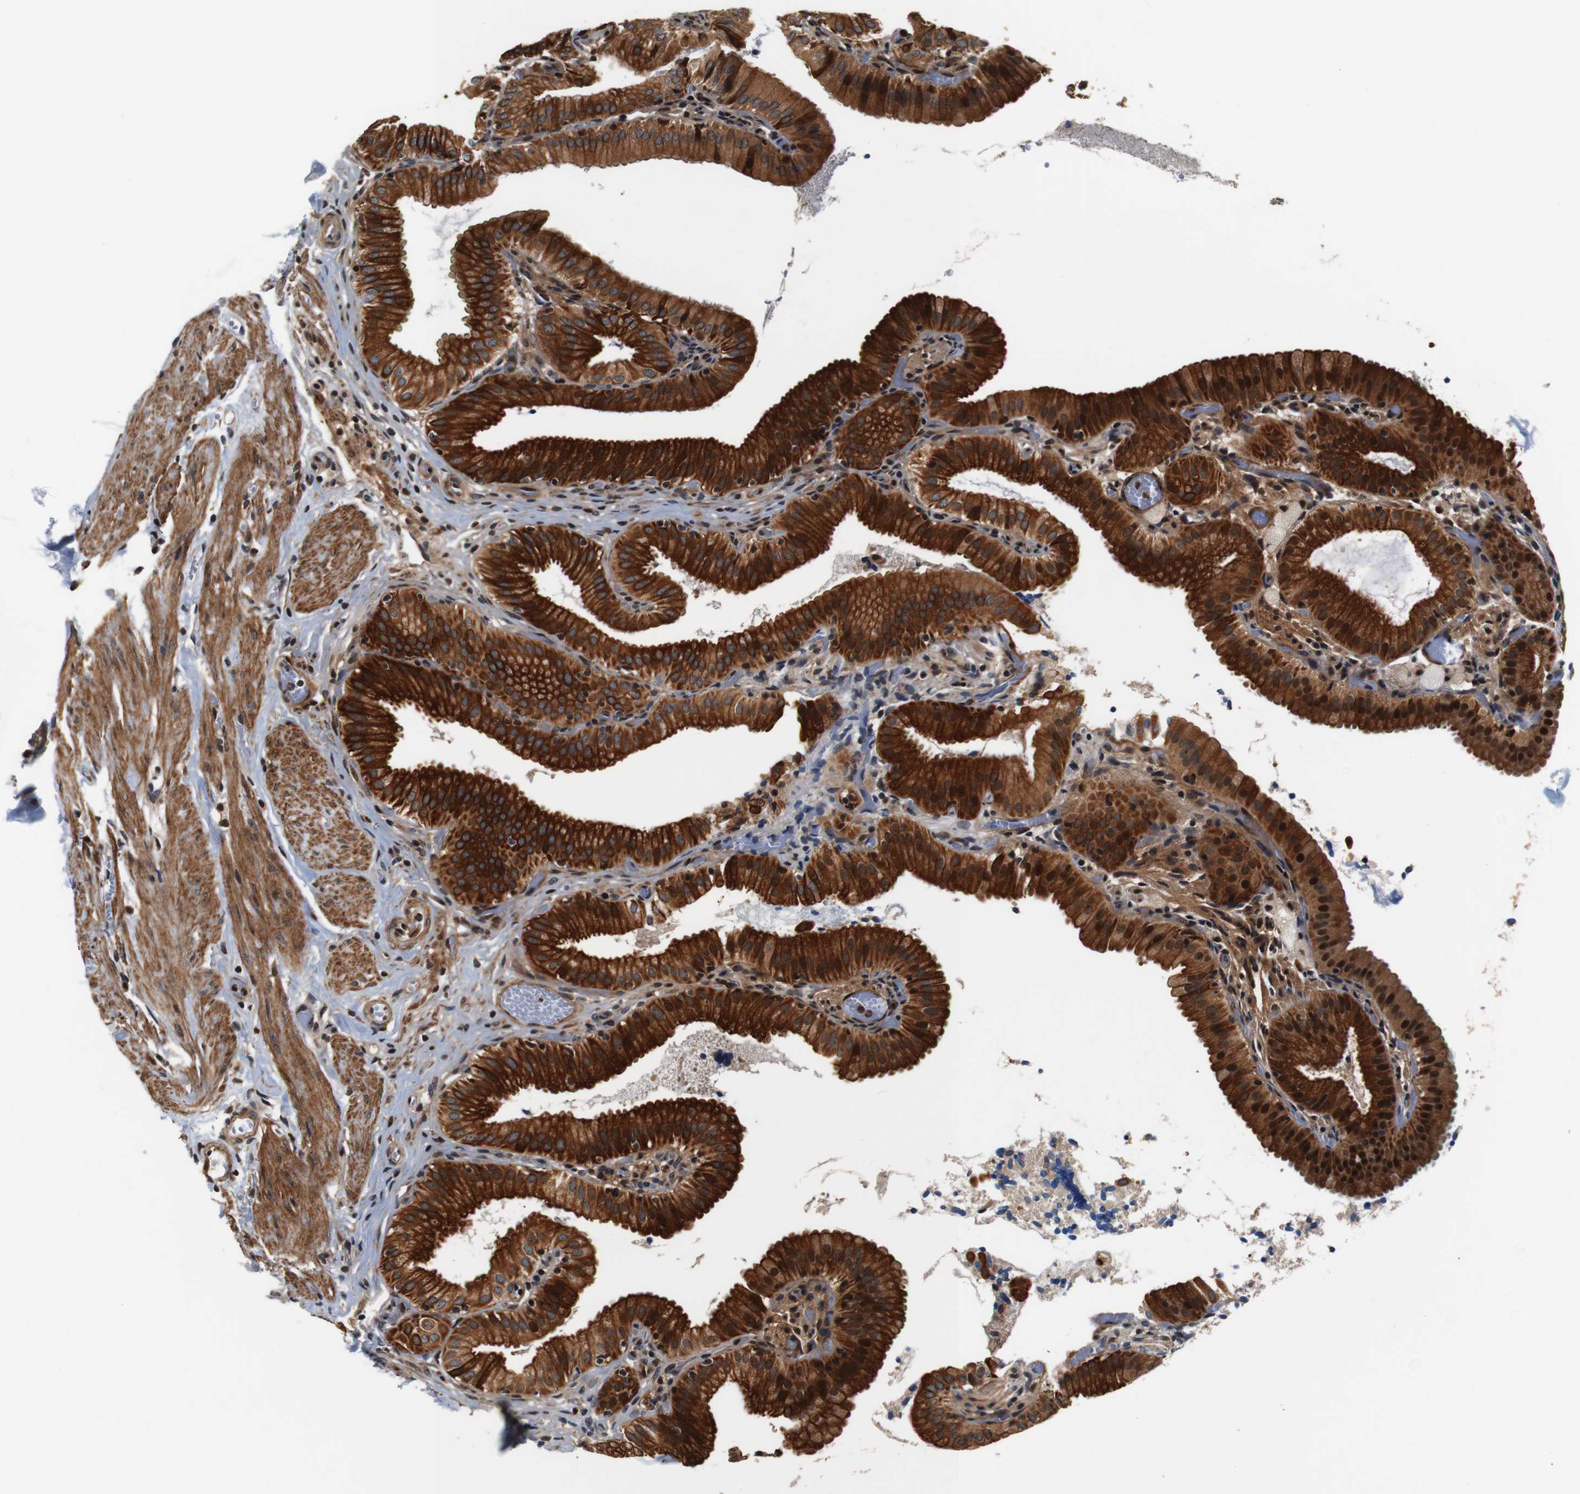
{"staining": {"intensity": "strong", "quantity": ">75%", "location": "cytoplasmic/membranous,nuclear"}, "tissue": "gallbladder", "cell_type": "Glandular cells", "image_type": "normal", "snomed": [{"axis": "morphology", "description": "Normal tissue, NOS"}, {"axis": "topography", "description": "Gallbladder"}], "caption": "The photomicrograph shows a brown stain indicating the presence of a protein in the cytoplasmic/membranous,nuclear of glandular cells in gallbladder. (Stains: DAB (3,3'-diaminobenzidine) in brown, nuclei in blue, Microscopy: brightfield microscopy at high magnification).", "gene": "LRP4", "patient": {"sex": "male", "age": 54}}